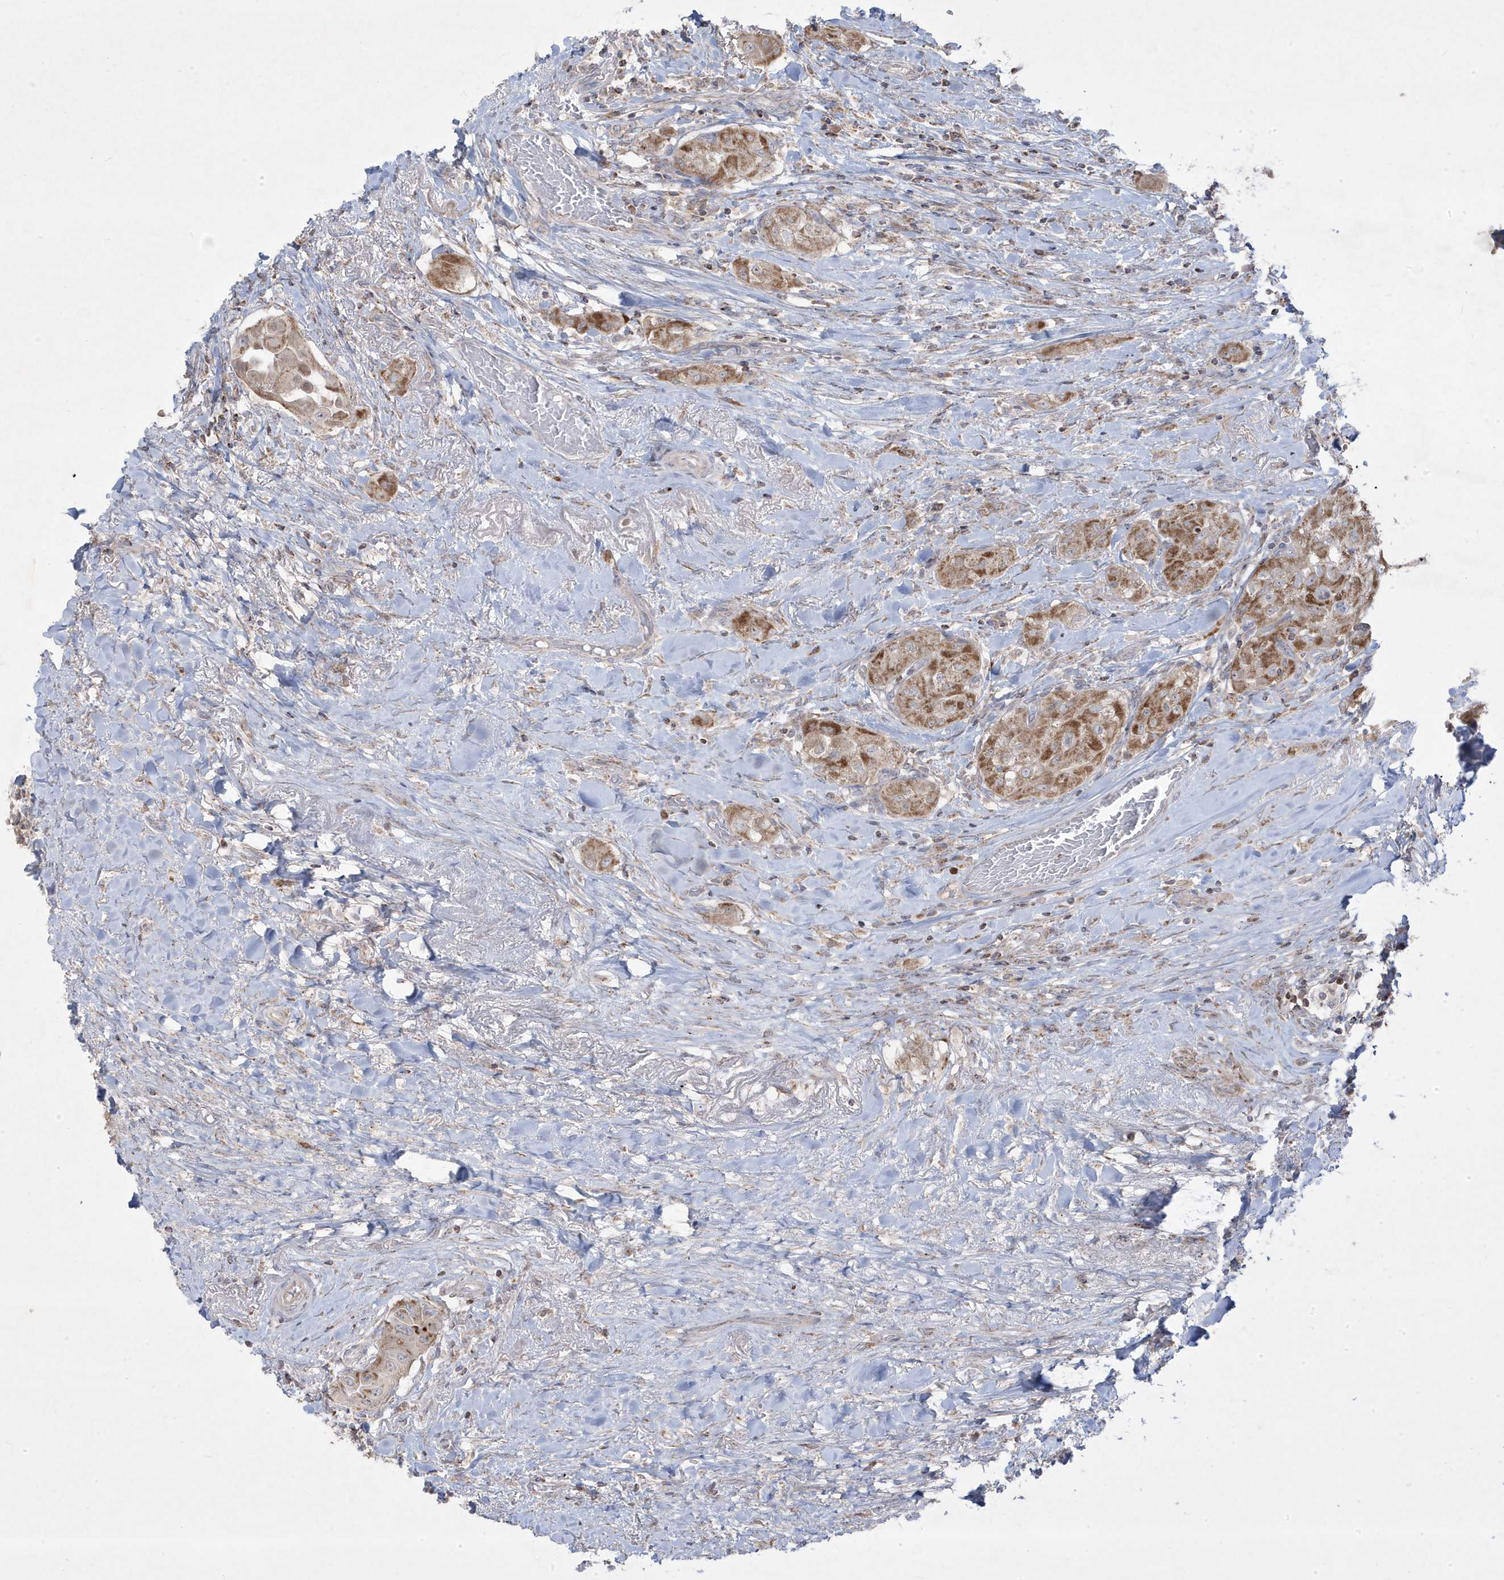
{"staining": {"intensity": "moderate", "quantity": ">75%", "location": "cytoplasmic/membranous"}, "tissue": "thyroid cancer", "cell_type": "Tumor cells", "image_type": "cancer", "snomed": [{"axis": "morphology", "description": "Papillary adenocarcinoma, NOS"}, {"axis": "topography", "description": "Thyroid gland"}], "caption": "This micrograph shows thyroid cancer (papillary adenocarcinoma) stained with immunohistochemistry to label a protein in brown. The cytoplasmic/membranous of tumor cells show moderate positivity for the protein. Nuclei are counter-stained blue.", "gene": "ADAMTSL3", "patient": {"sex": "female", "age": 59}}